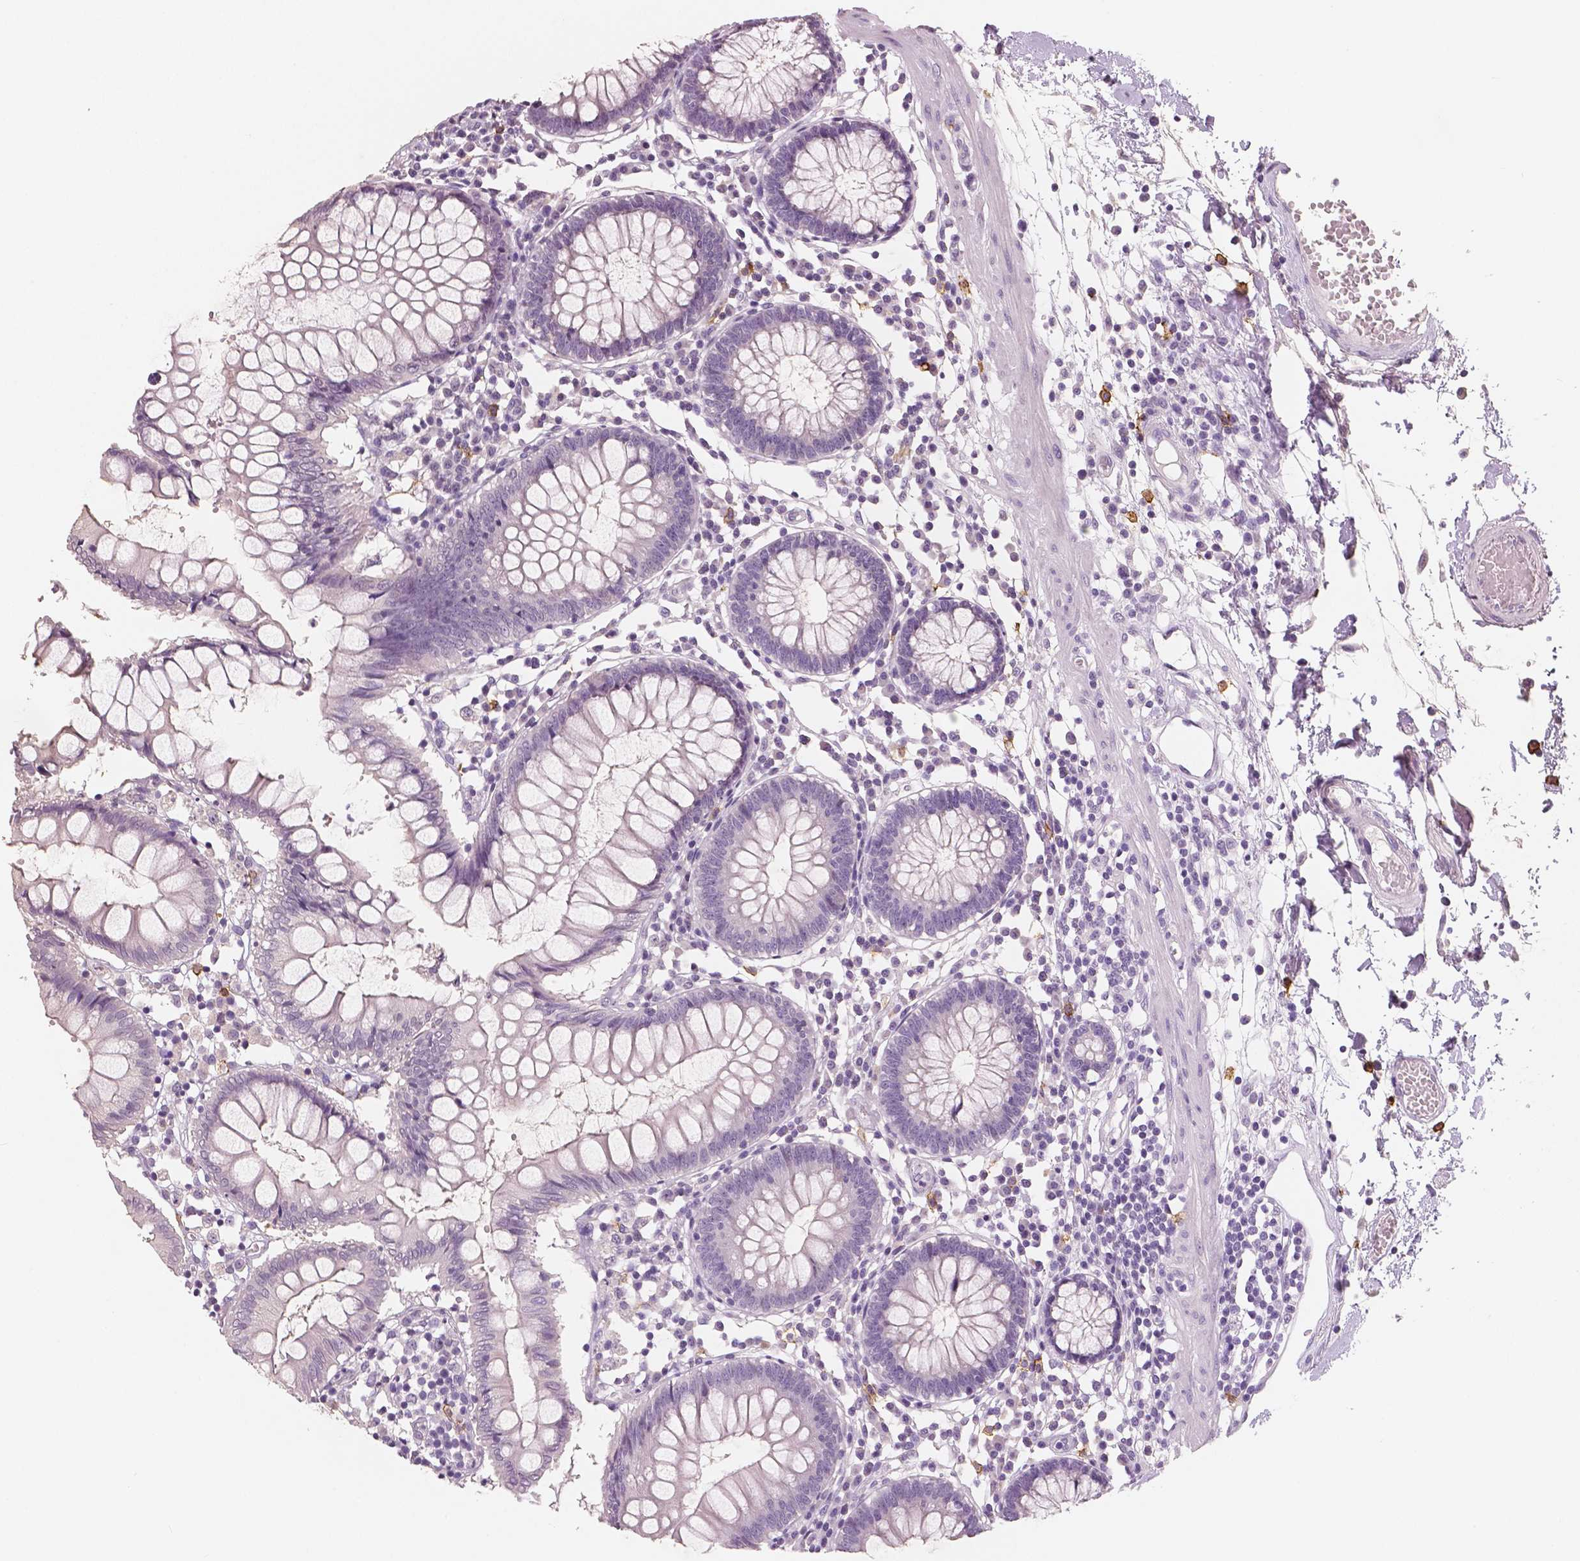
{"staining": {"intensity": "negative", "quantity": "none", "location": "none"}, "tissue": "colon", "cell_type": "Endothelial cells", "image_type": "normal", "snomed": [{"axis": "morphology", "description": "Normal tissue, NOS"}, {"axis": "morphology", "description": "Adenocarcinoma, NOS"}, {"axis": "topography", "description": "Colon"}], "caption": "High magnification brightfield microscopy of benign colon stained with DAB (3,3'-diaminobenzidine) (brown) and counterstained with hematoxylin (blue): endothelial cells show no significant staining. (DAB (3,3'-diaminobenzidine) immunohistochemistry with hematoxylin counter stain).", "gene": "KIT", "patient": {"sex": "male", "age": 83}}